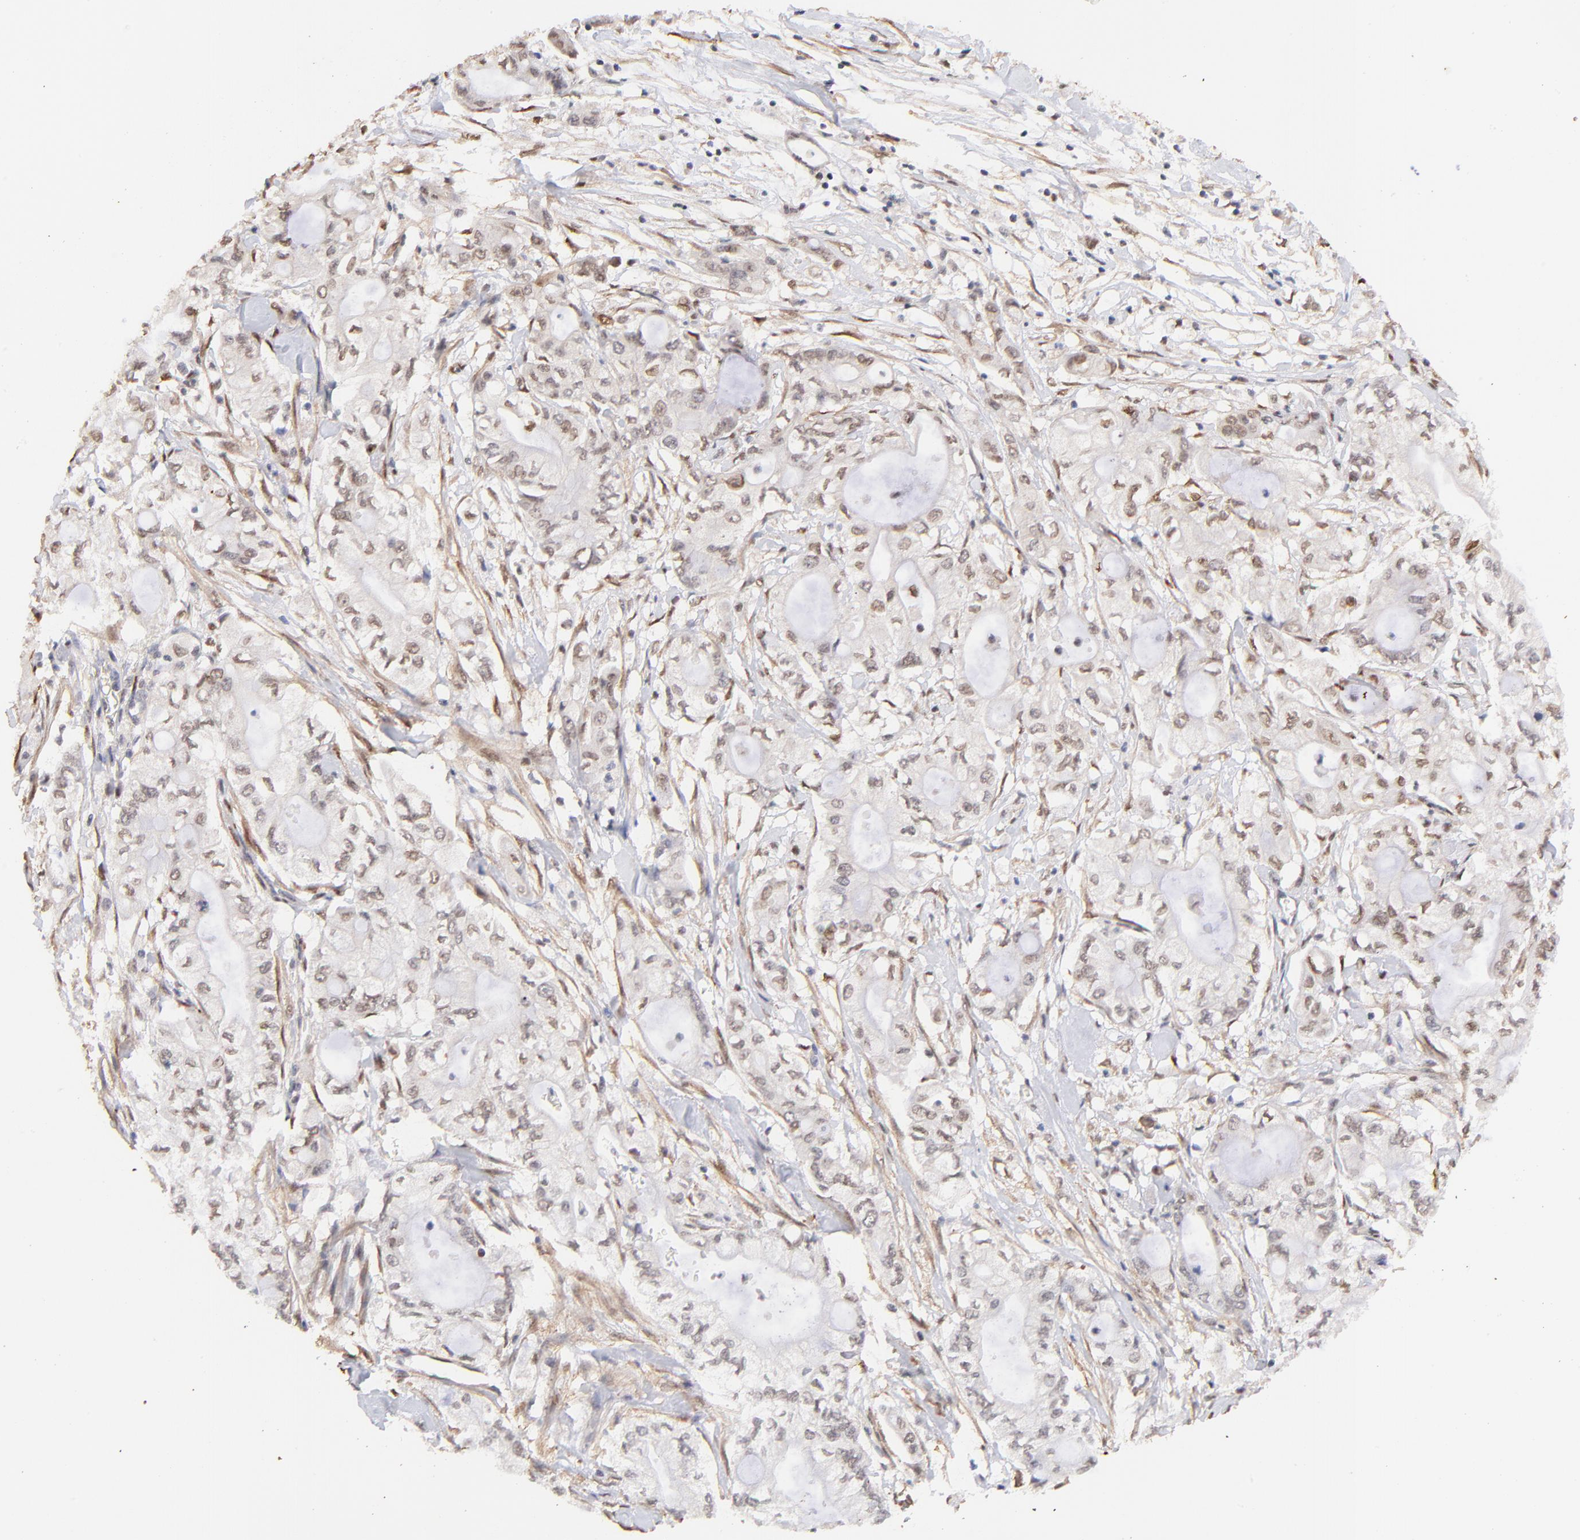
{"staining": {"intensity": "weak", "quantity": "25%-75%", "location": "nuclear"}, "tissue": "pancreatic cancer", "cell_type": "Tumor cells", "image_type": "cancer", "snomed": [{"axis": "morphology", "description": "Adenocarcinoma, NOS"}, {"axis": "topography", "description": "Pancreas"}], "caption": "Tumor cells show weak nuclear positivity in about 25%-75% of cells in pancreatic cancer (adenocarcinoma).", "gene": "ZFP92", "patient": {"sex": "male", "age": 79}}